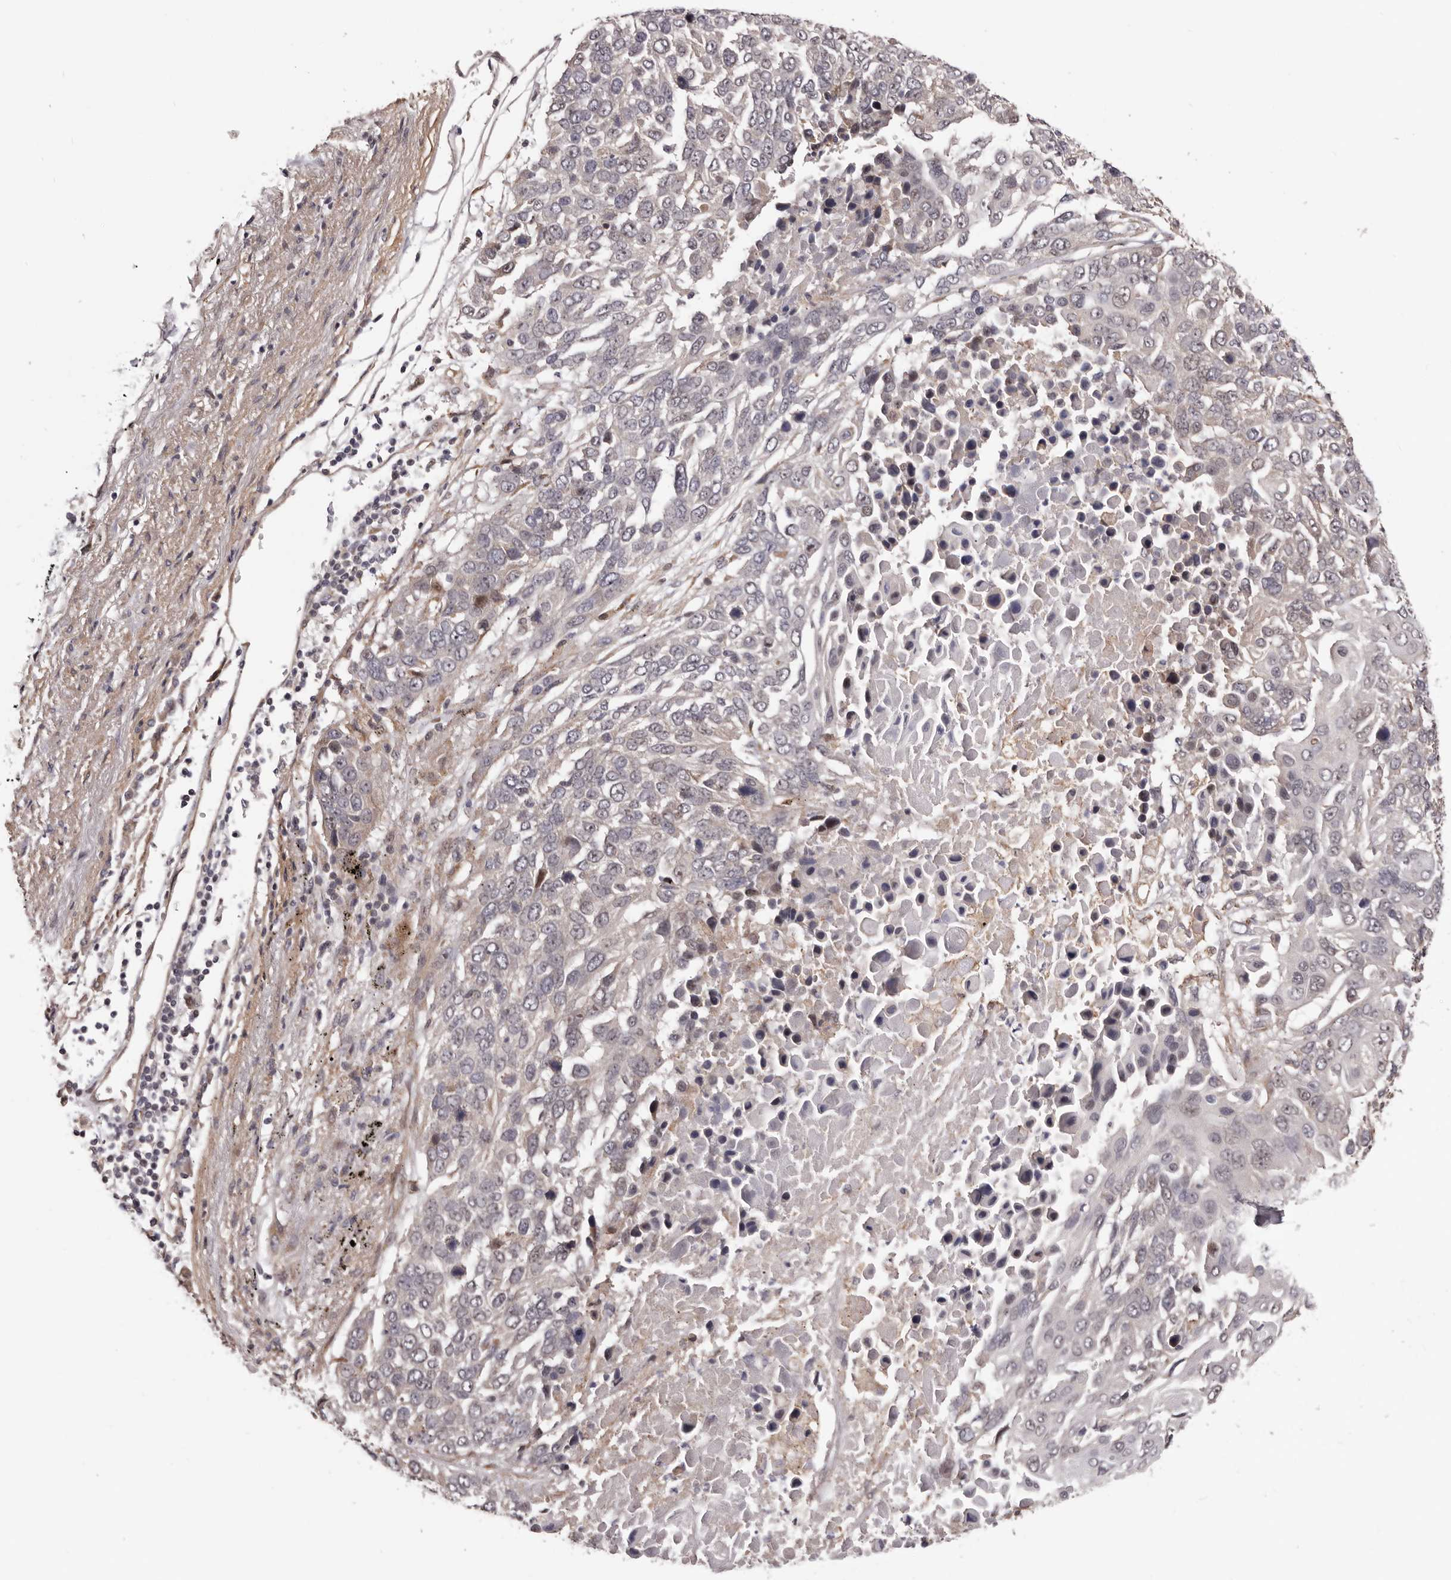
{"staining": {"intensity": "negative", "quantity": "none", "location": "none"}, "tissue": "lung cancer", "cell_type": "Tumor cells", "image_type": "cancer", "snomed": [{"axis": "morphology", "description": "Squamous cell carcinoma, NOS"}, {"axis": "topography", "description": "Lung"}], "caption": "Human squamous cell carcinoma (lung) stained for a protein using IHC reveals no expression in tumor cells.", "gene": "NOL12", "patient": {"sex": "male", "age": 66}}